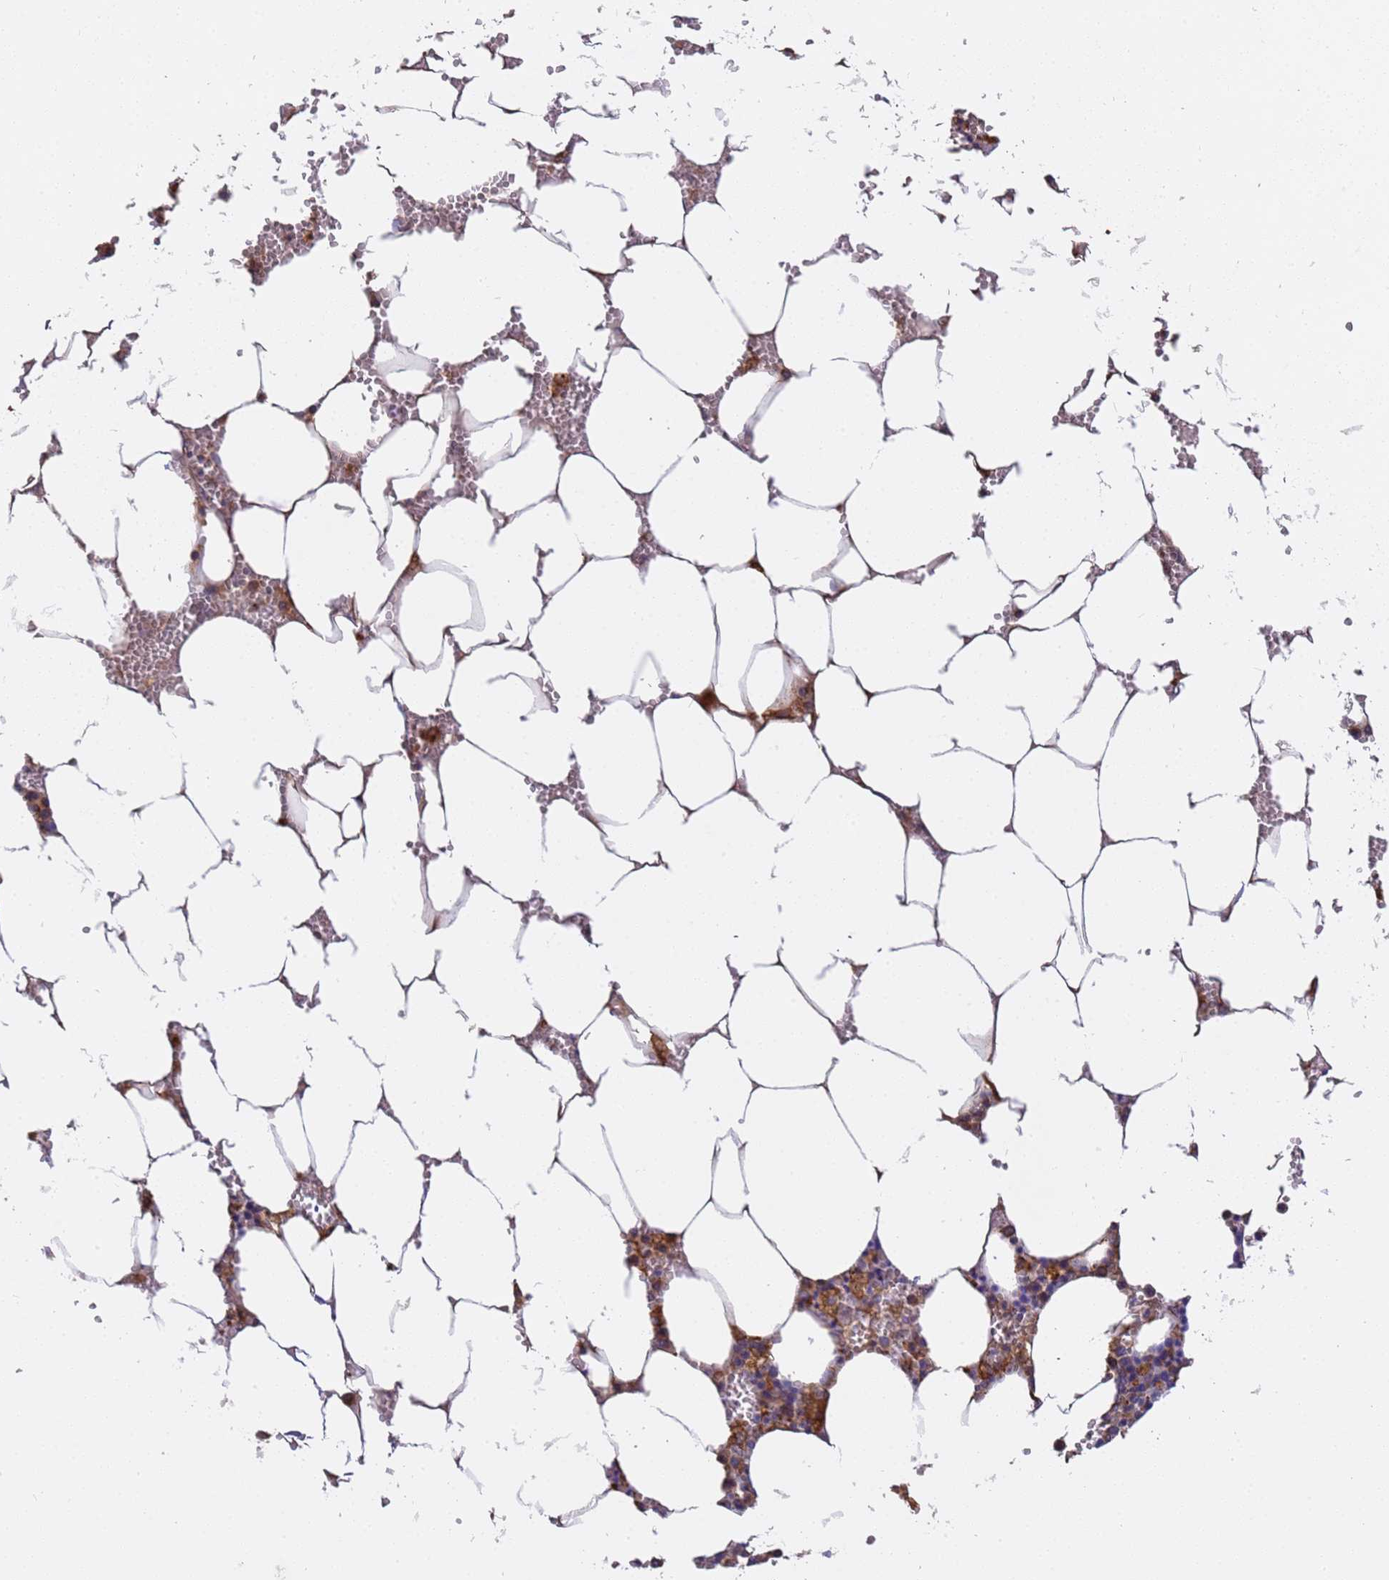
{"staining": {"intensity": "moderate", "quantity": "25%-75%", "location": "cytoplasmic/membranous"}, "tissue": "bone marrow", "cell_type": "Hematopoietic cells", "image_type": "normal", "snomed": [{"axis": "morphology", "description": "Normal tissue, NOS"}, {"axis": "topography", "description": "Bone marrow"}], "caption": "Immunohistochemistry (DAB (3,3'-diaminobenzidine)) staining of unremarkable bone marrow reveals moderate cytoplasmic/membranous protein positivity in approximately 25%-75% of hematopoietic cells. (Brightfield microscopy of DAB IHC at high magnification).", "gene": "M6PR", "patient": {"sex": "male", "age": 70}}